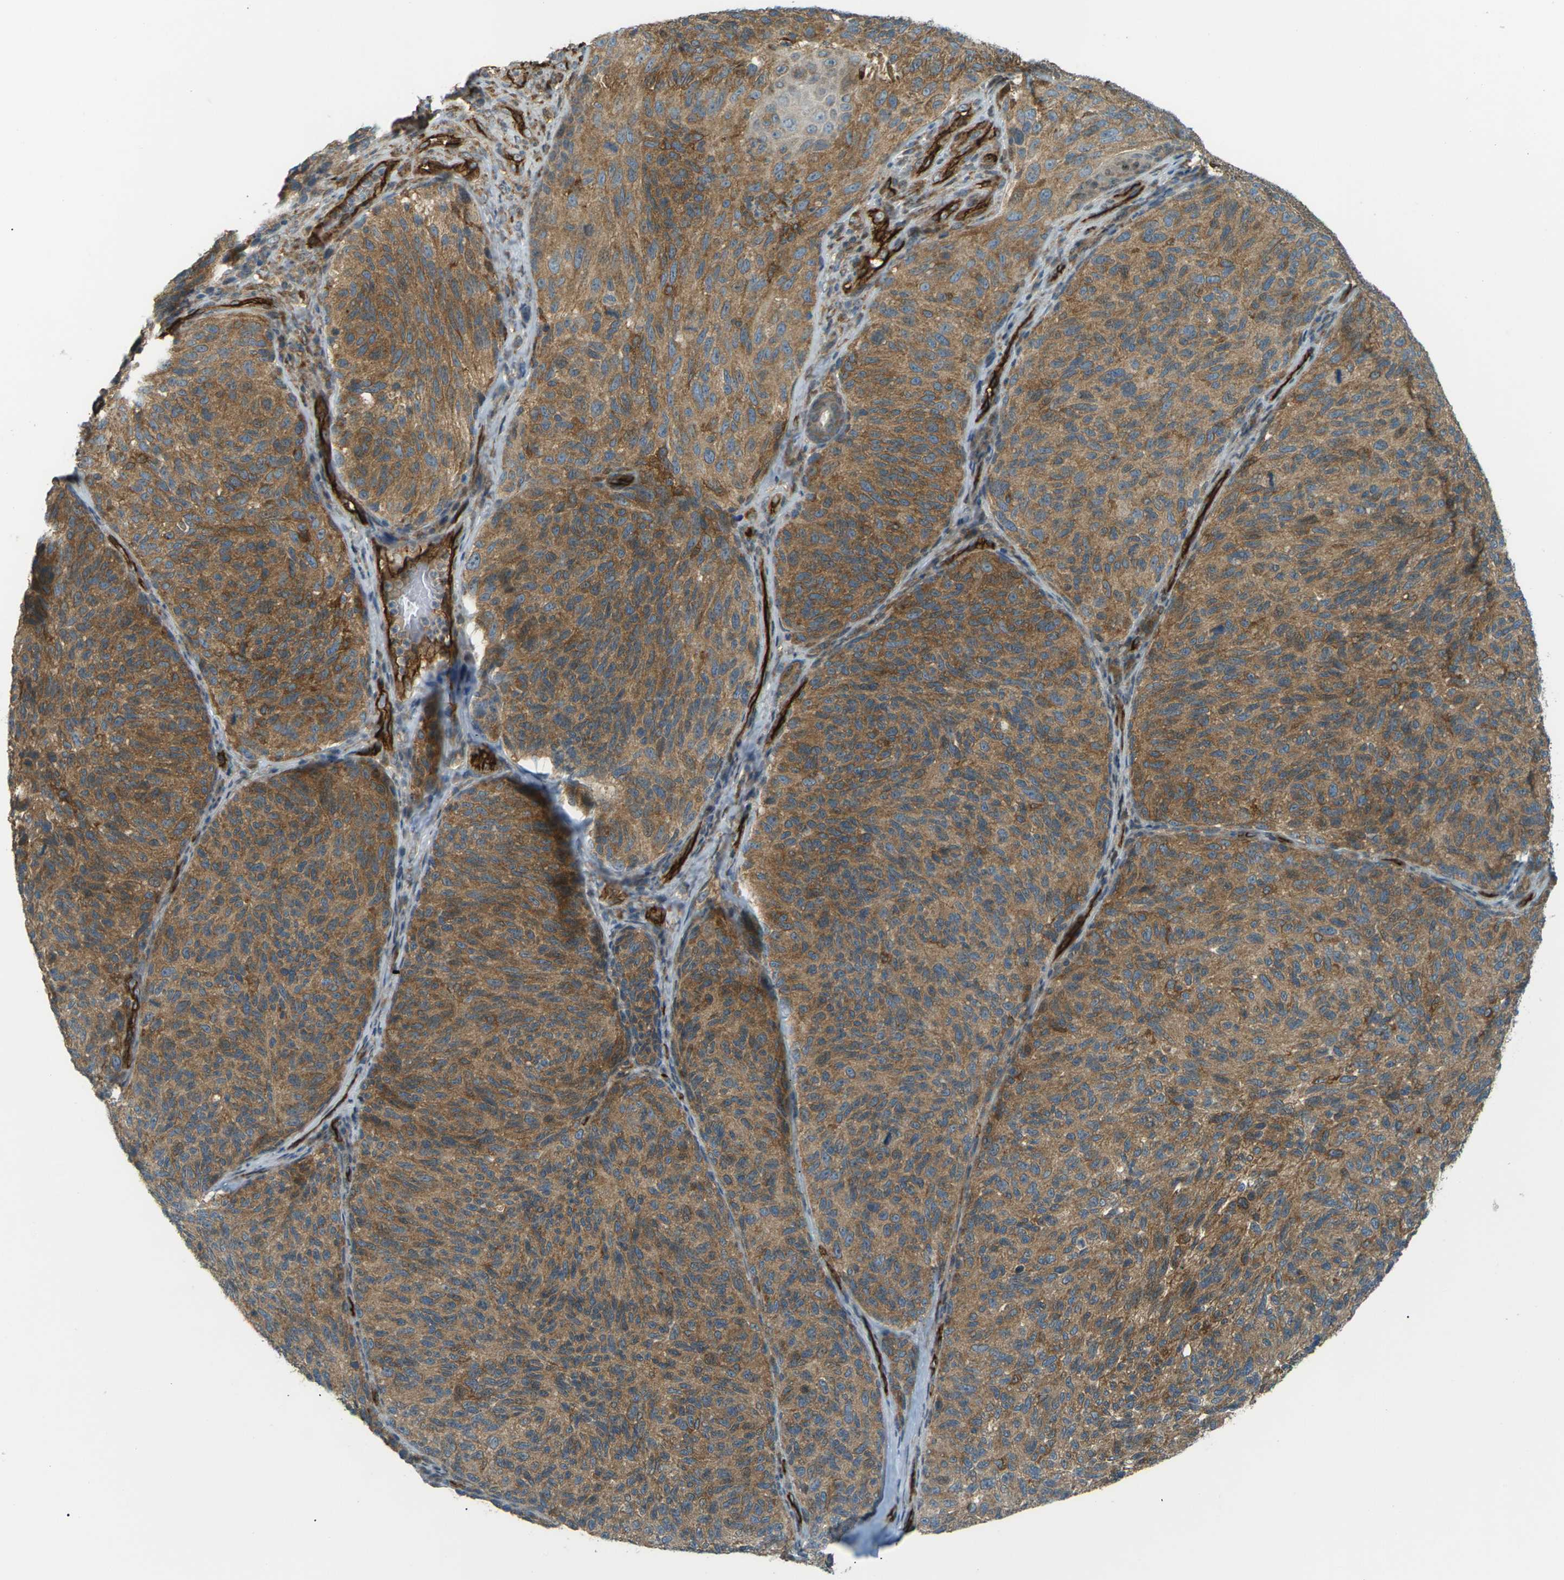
{"staining": {"intensity": "moderate", "quantity": ">75%", "location": "cytoplasmic/membranous"}, "tissue": "melanoma", "cell_type": "Tumor cells", "image_type": "cancer", "snomed": [{"axis": "morphology", "description": "Malignant melanoma, NOS"}, {"axis": "topography", "description": "Skin"}], "caption": "Moderate cytoplasmic/membranous staining for a protein is present in about >75% of tumor cells of melanoma using IHC.", "gene": "S1PR1", "patient": {"sex": "female", "age": 73}}